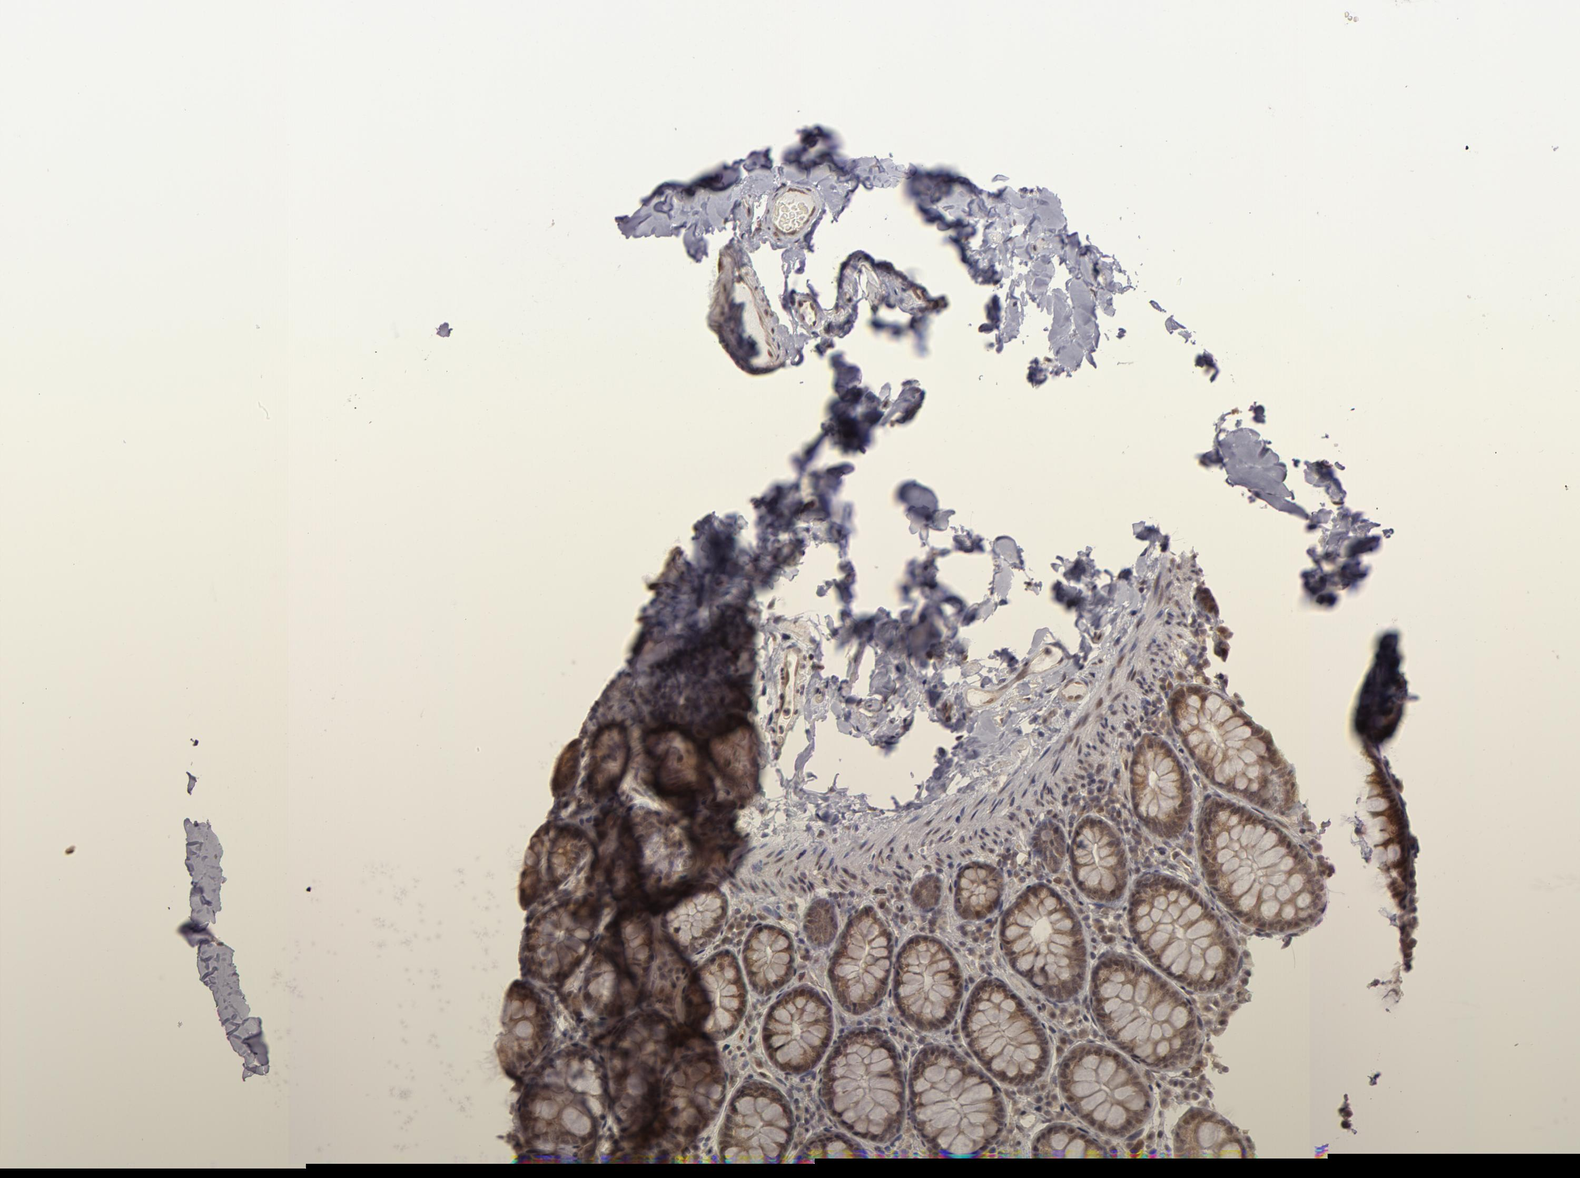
{"staining": {"intensity": "moderate", "quantity": ">75%", "location": "nuclear"}, "tissue": "colon", "cell_type": "Endothelial cells", "image_type": "normal", "snomed": [{"axis": "morphology", "description": "Normal tissue, NOS"}, {"axis": "topography", "description": "Colon"}], "caption": "High-power microscopy captured an immunohistochemistry (IHC) image of normal colon, revealing moderate nuclear expression in approximately >75% of endothelial cells.", "gene": "ZNF133", "patient": {"sex": "female", "age": 61}}